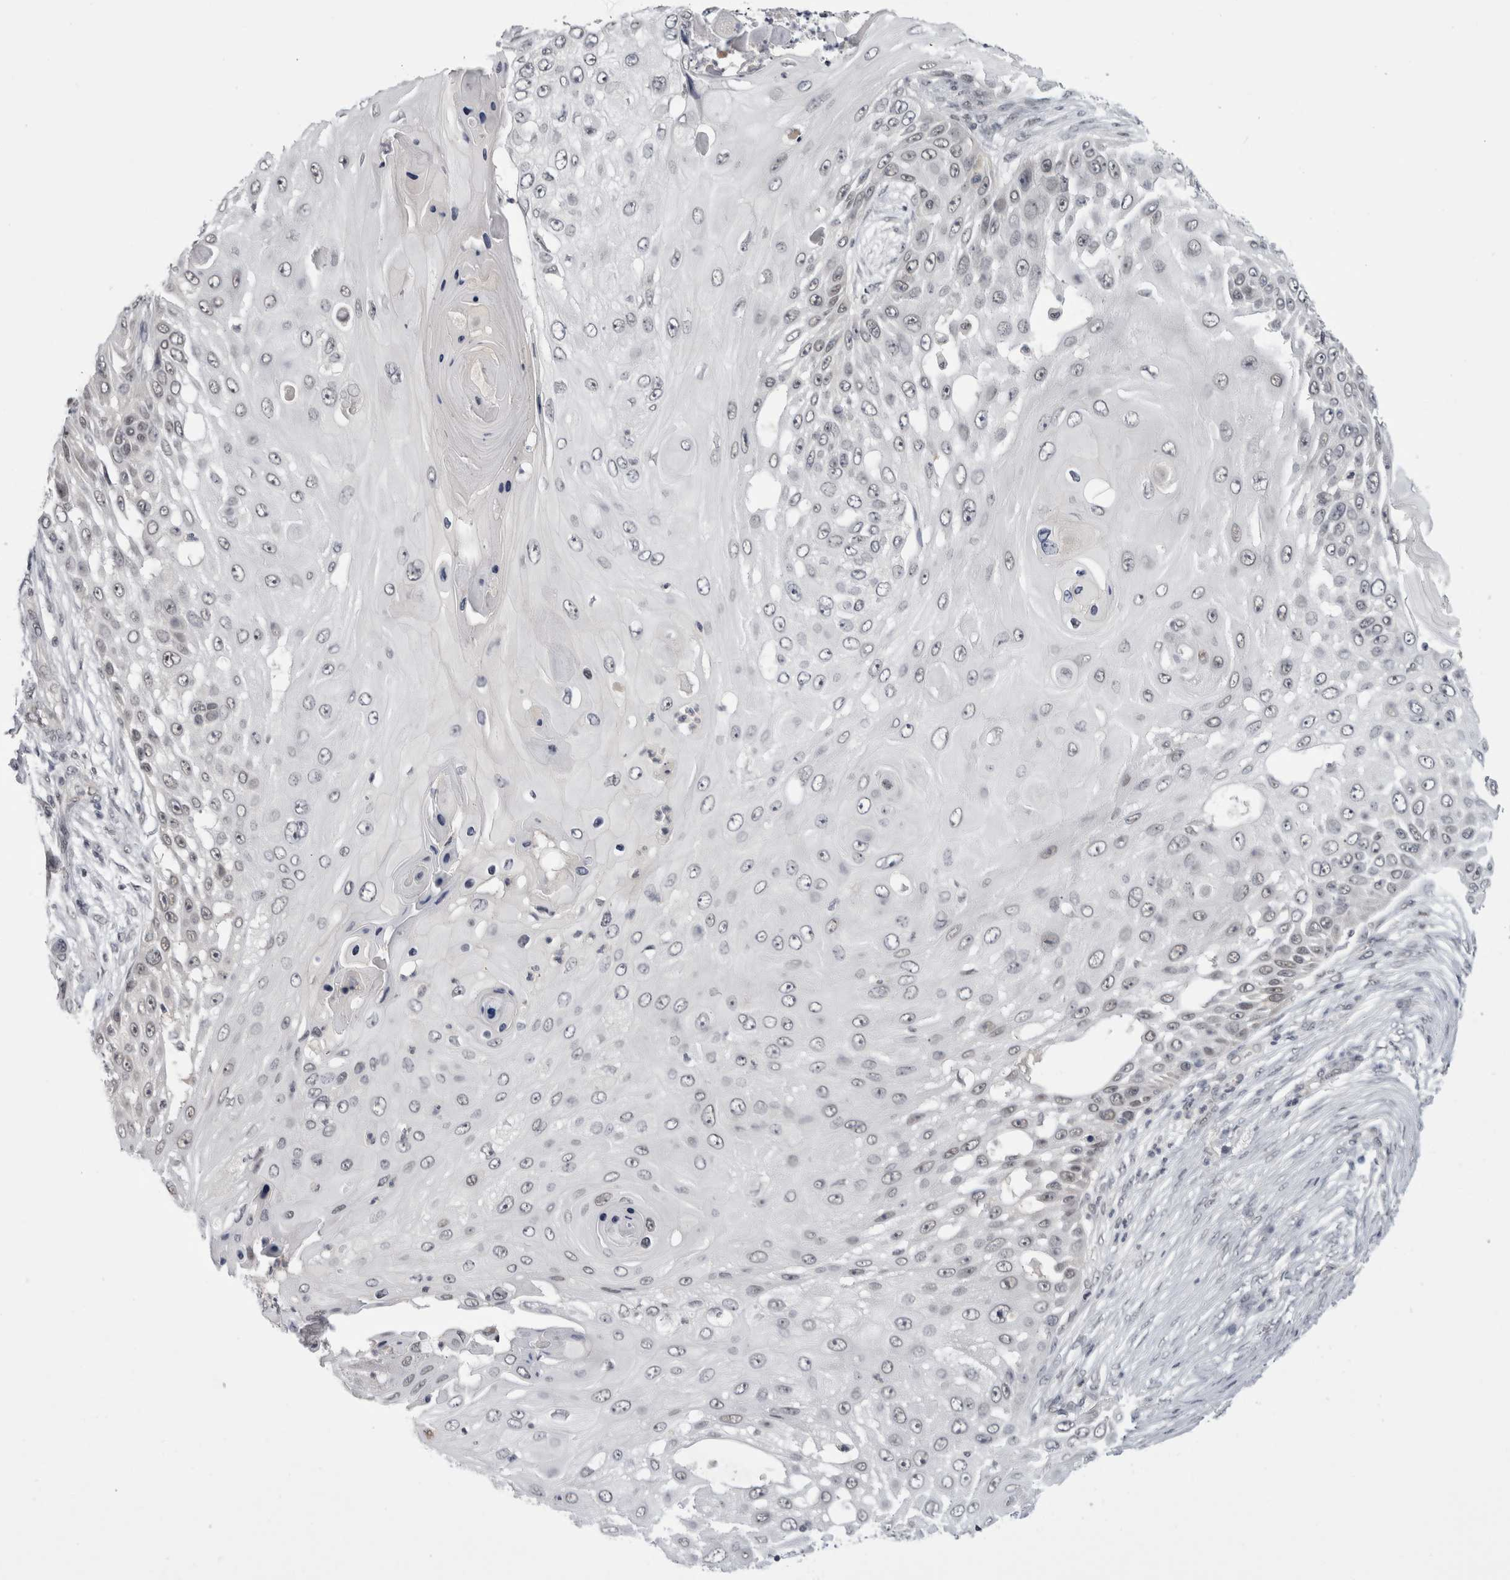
{"staining": {"intensity": "weak", "quantity": "<25%", "location": "nuclear"}, "tissue": "skin cancer", "cell_type": "Tumor cells", "image_type": "cancer", "snomed": [{"axis": "morphology", "description": "Squamous cell carcinoma, NOS"}, {"axis": "topography", "description": "Skin"}], "caption": "This is a micrograph of IHC staining of skin cancer, which shows no staining in tumor cells.", "gene": "PSMB2", "patient": {"sex": "female", "age": 44}}